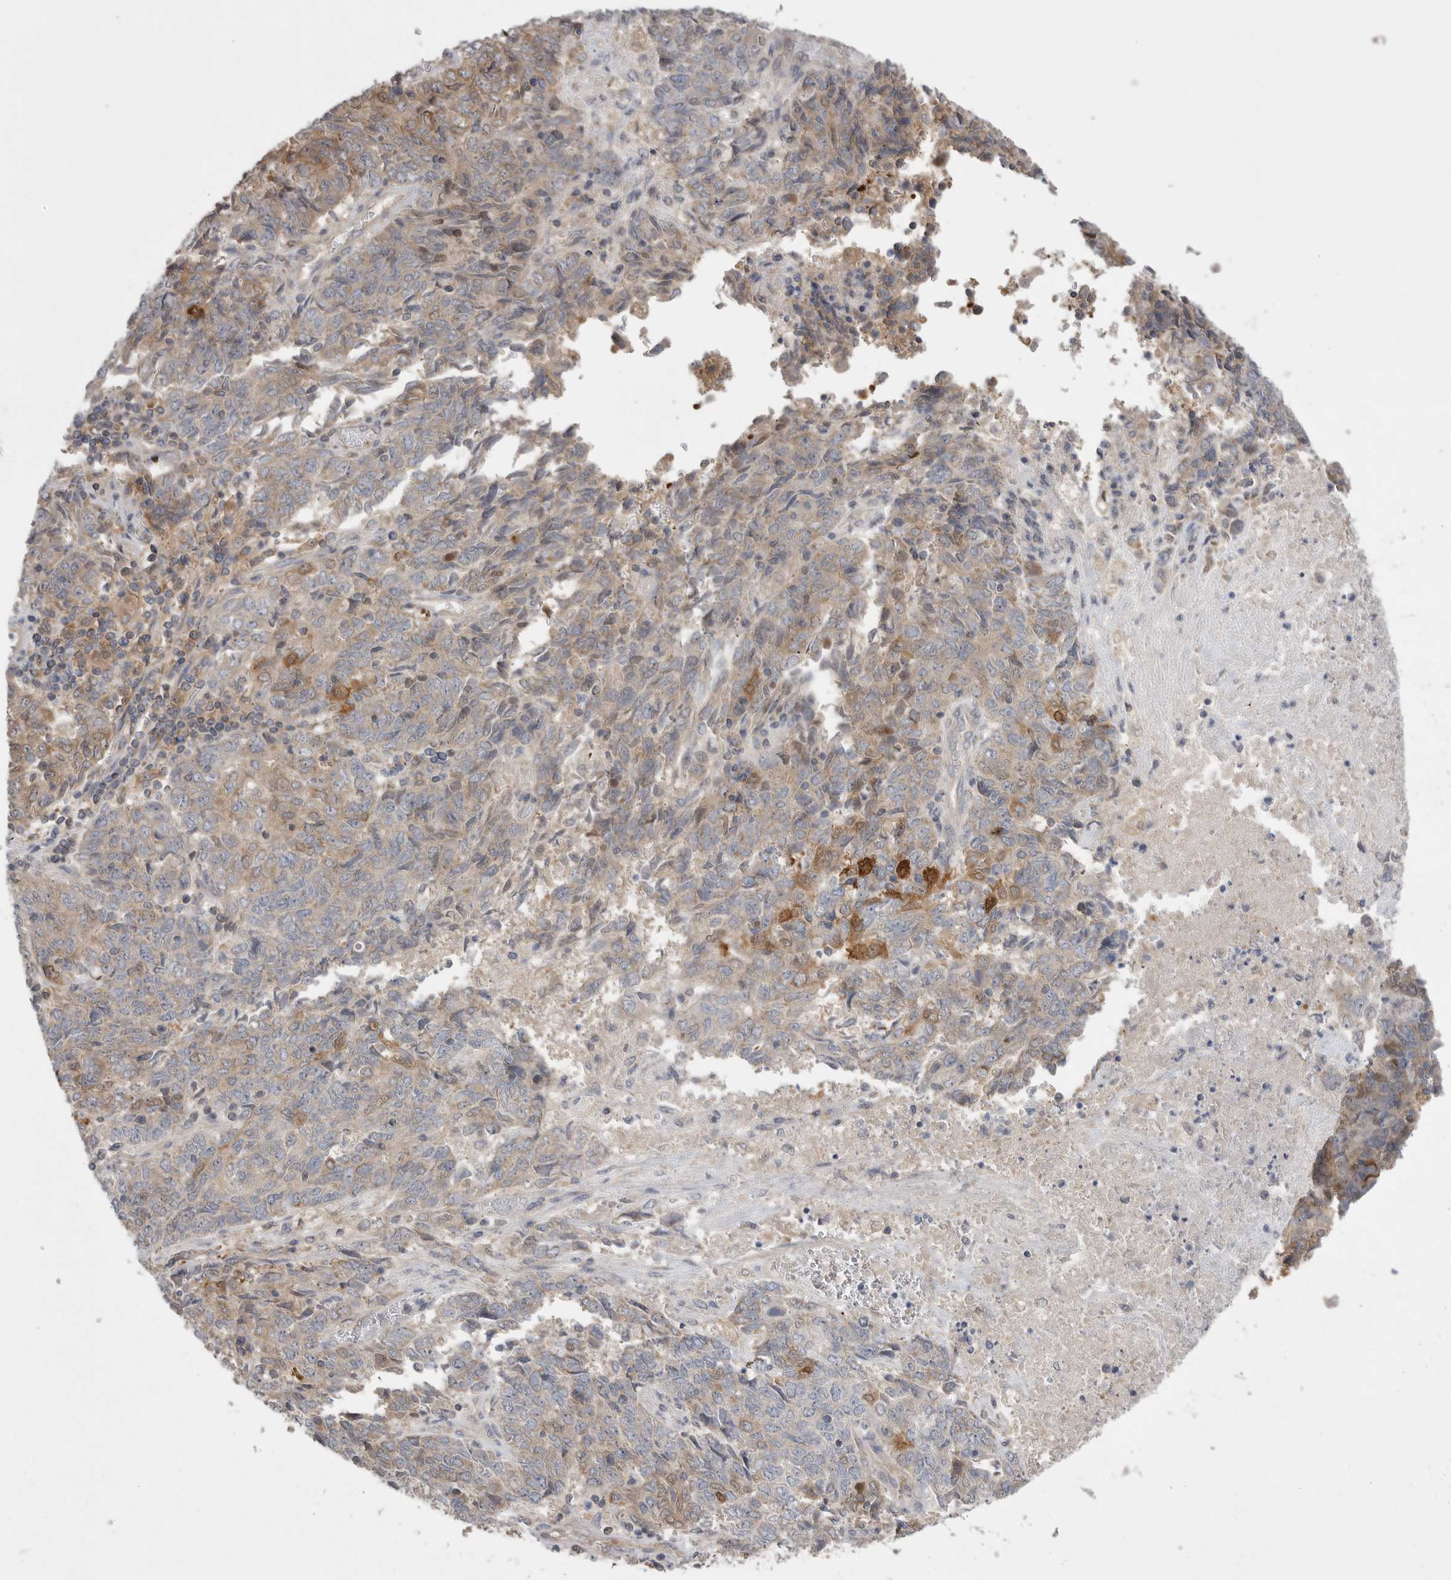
{"staining": {"intensity": "moderate", "quantity": "25%-75%", "location": "cytoplasmic/membranous"}, "tissue": "endometrial cancer", "cell_type": "Tumor cells", "image_type": "cancer", "snomed": [{"axis": "morphology", "description": "Adenocarcinoma, NOS"}, {"axis": "topography", "description": "Endometrium"}], "caption": "Tumor cells display medium levels of moderate cytoplasmic/membranous positivity in approximately 25%-75% of cells in human adenocarcinoma (endometrial).", "gene": "KYAT3", "patient": {"sex": "female", "age": 80}}